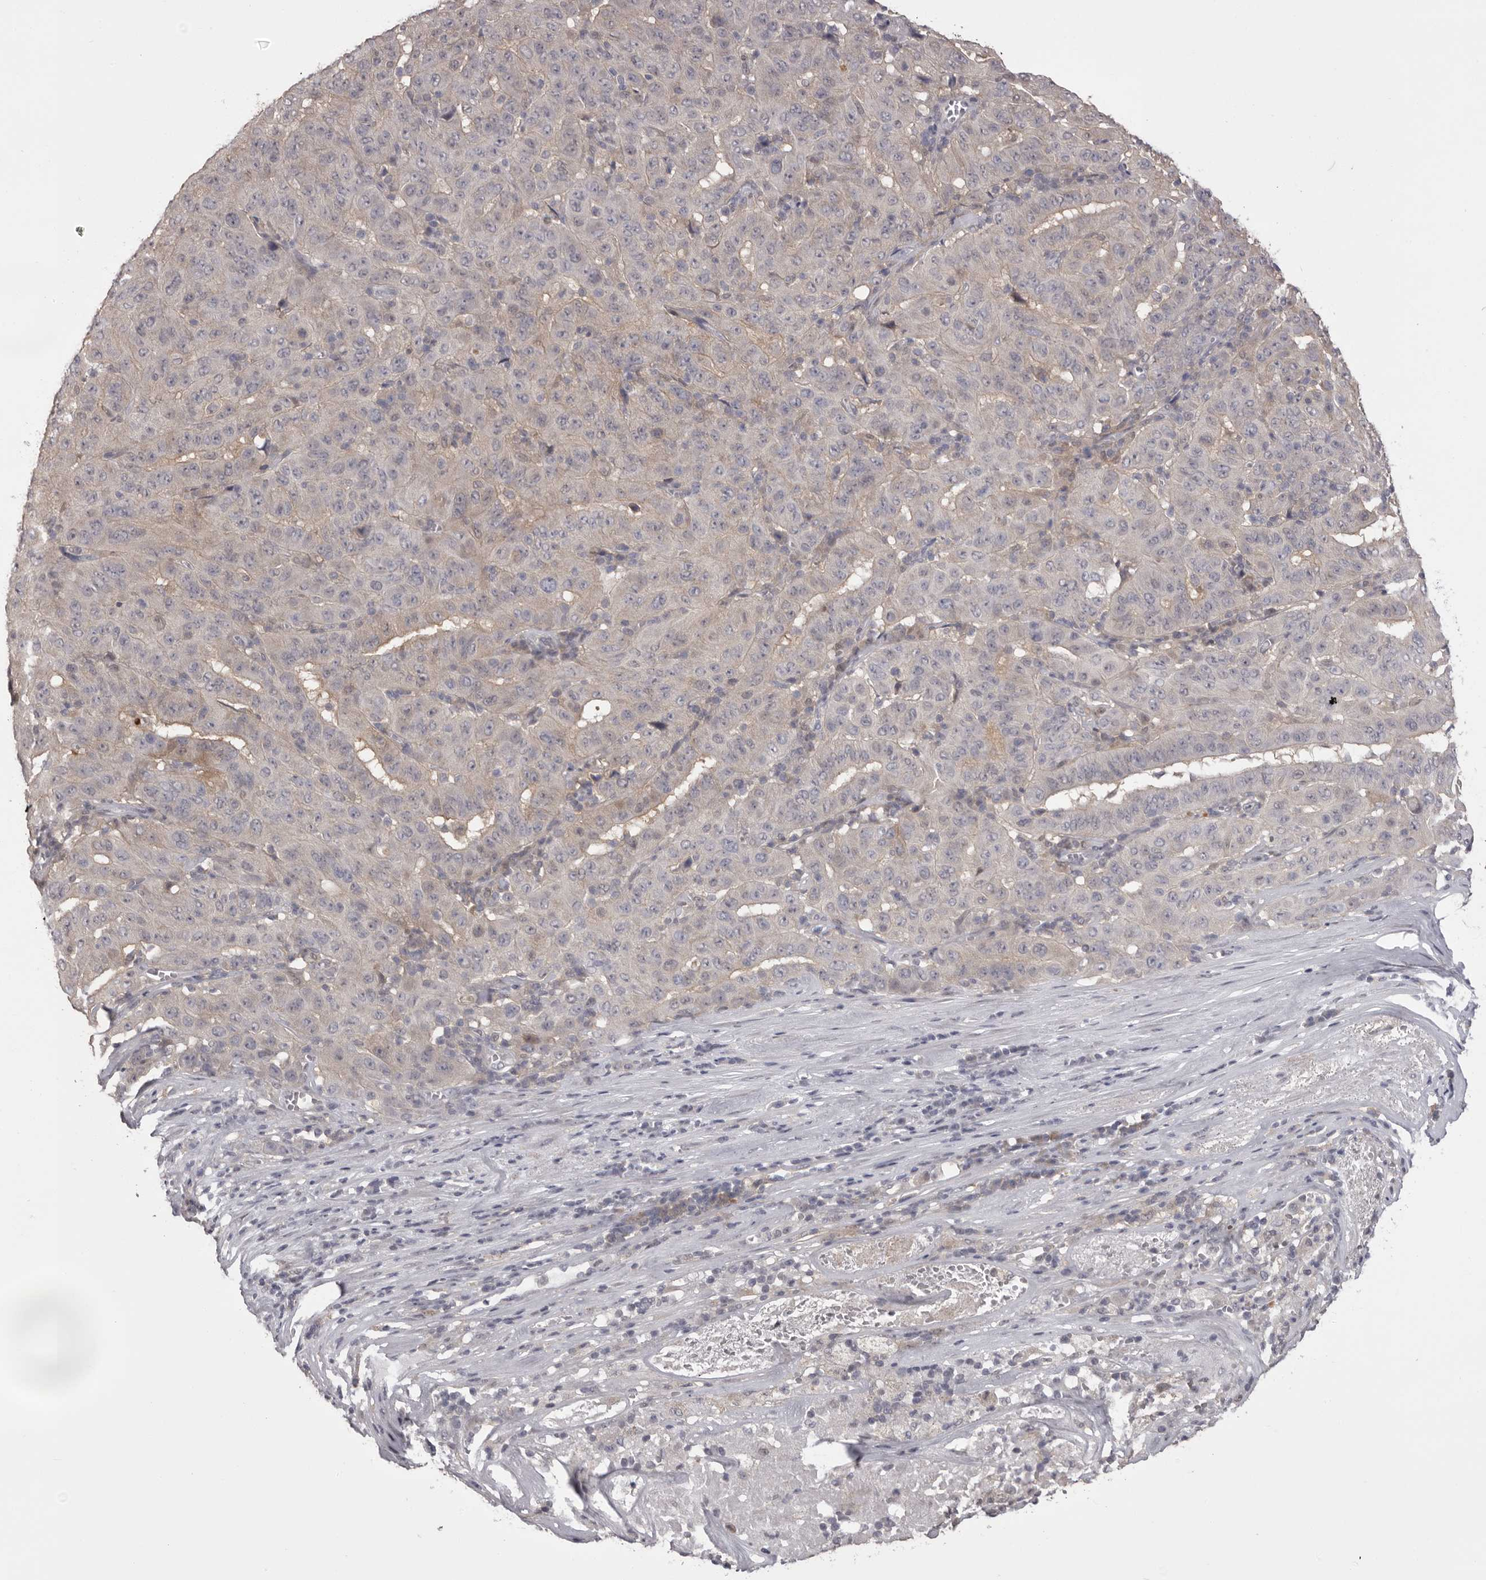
{"staining": {"intensity": "negative", "quantity": "none", "location": "none"}, "tissue": "pancreatic cancer", "cell_type": "Tumor cells", "image_type": "cancer", "snomed": [{"axis": "morphology", "description": "Adenocarcinoma, NOS"}, {"axis": "topography", "description": "Pancreas"}], "caption": "This is an immunohistochemistry micrograph of pancreatic adenocarcinoma. There is no expression in tumor cells.", "gene": "MDH1", "patient": {"sex": "male", "age": 63}}